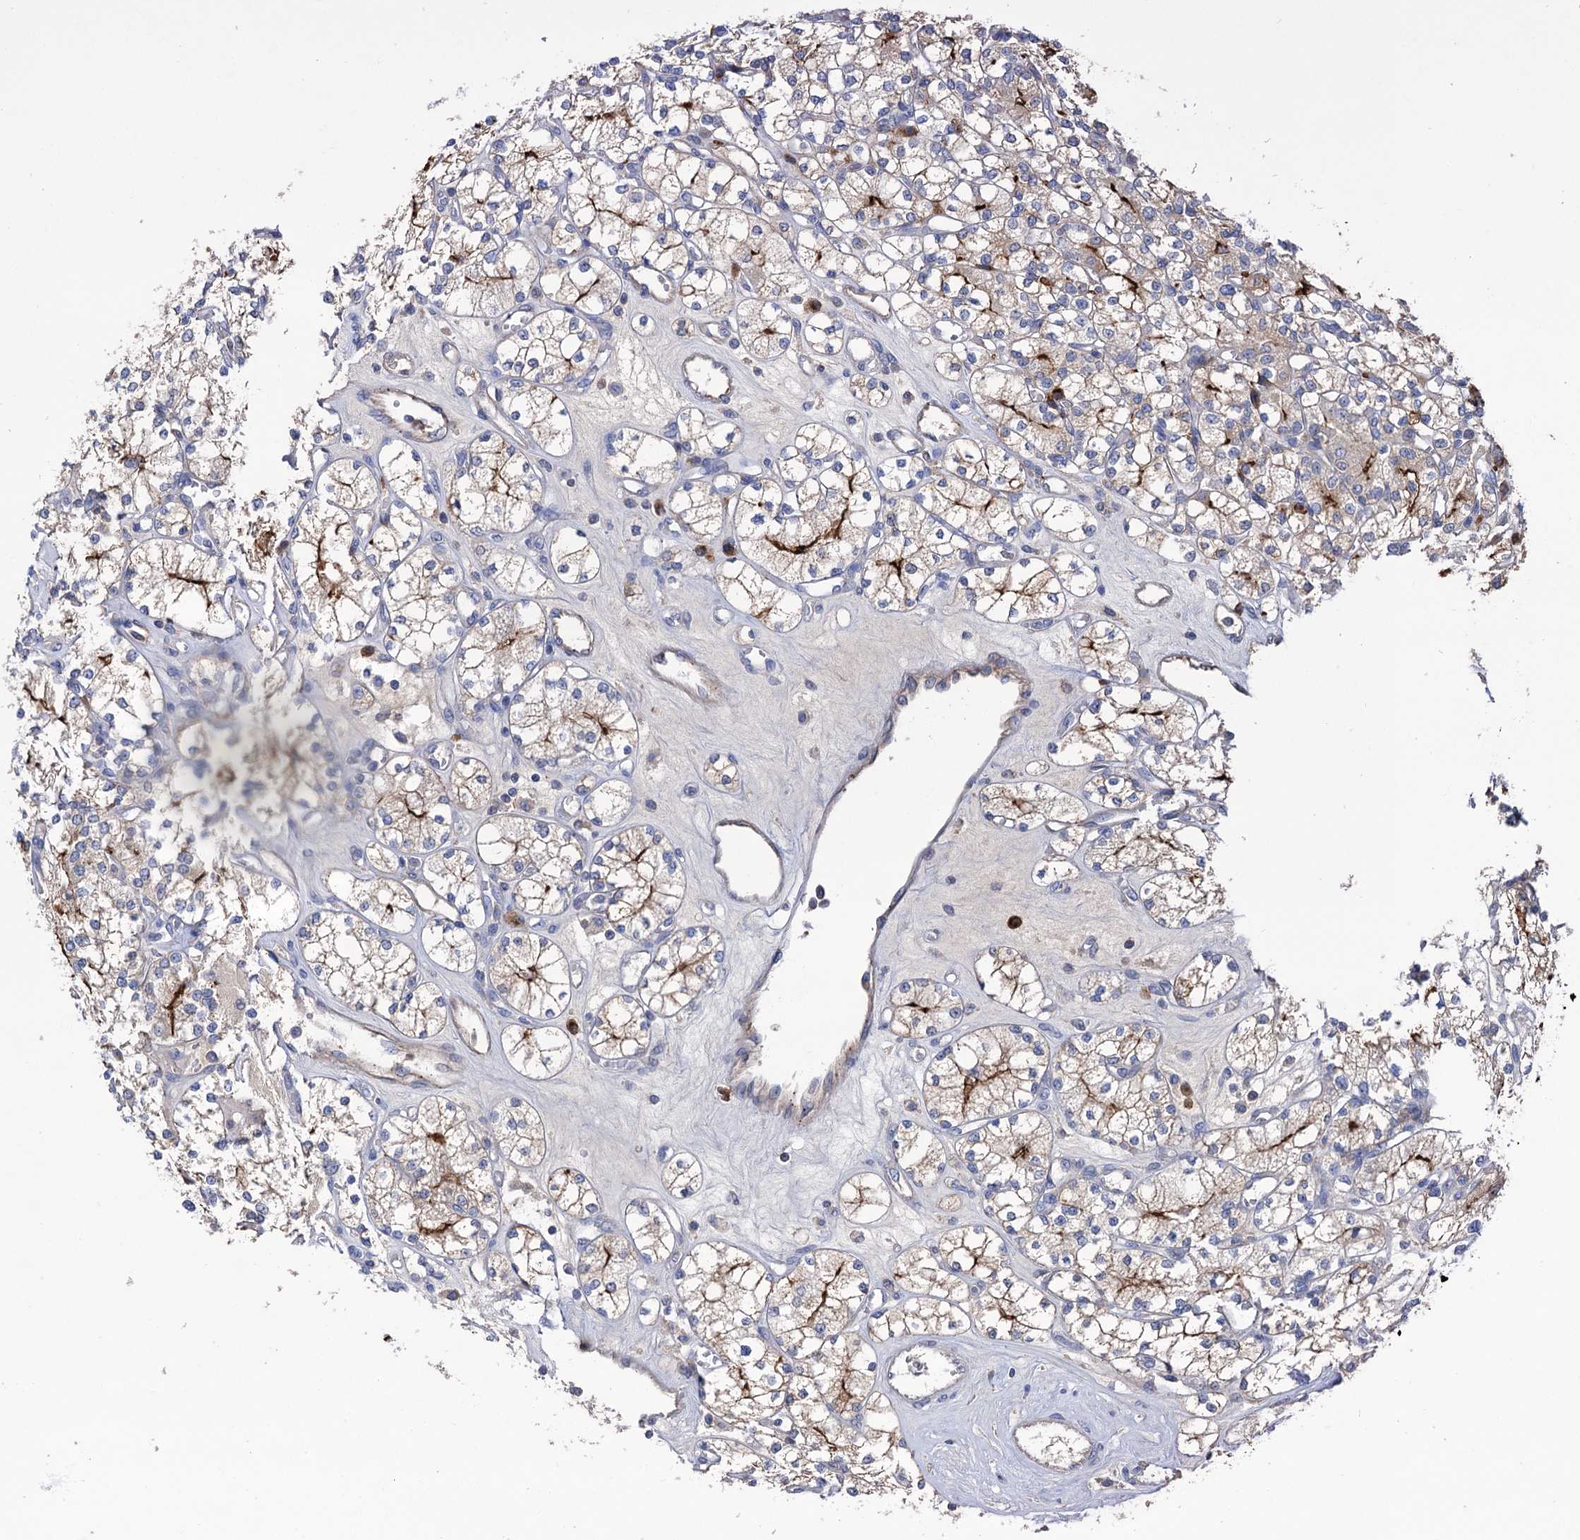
{"staining": {"intensity": "strong", "quantity": "<25%", "location": "cytoplasmic/membranous"}, "tissue": "renal cancer", "cell_type": "Tumor cells", "image_type": "cancer", "snomed": [{"axis": "morphology", "description": "Adenocarcinoma, NOS"}, {"axis": "topography", "description": "Kidney"}], "caption": "IHC histopathology image of neoplastic tissue: renal adenocarcinoma stained using immunohistochemistry (IHC) demonstrates medium levels of strong protein expression localized specifically in the cytoplasmic/membranous of tumor cells, appearing as a cytoplasmic/membranous brown color.", "gene": "BBS4", "patient": {"sex": "male", "age": 77}}